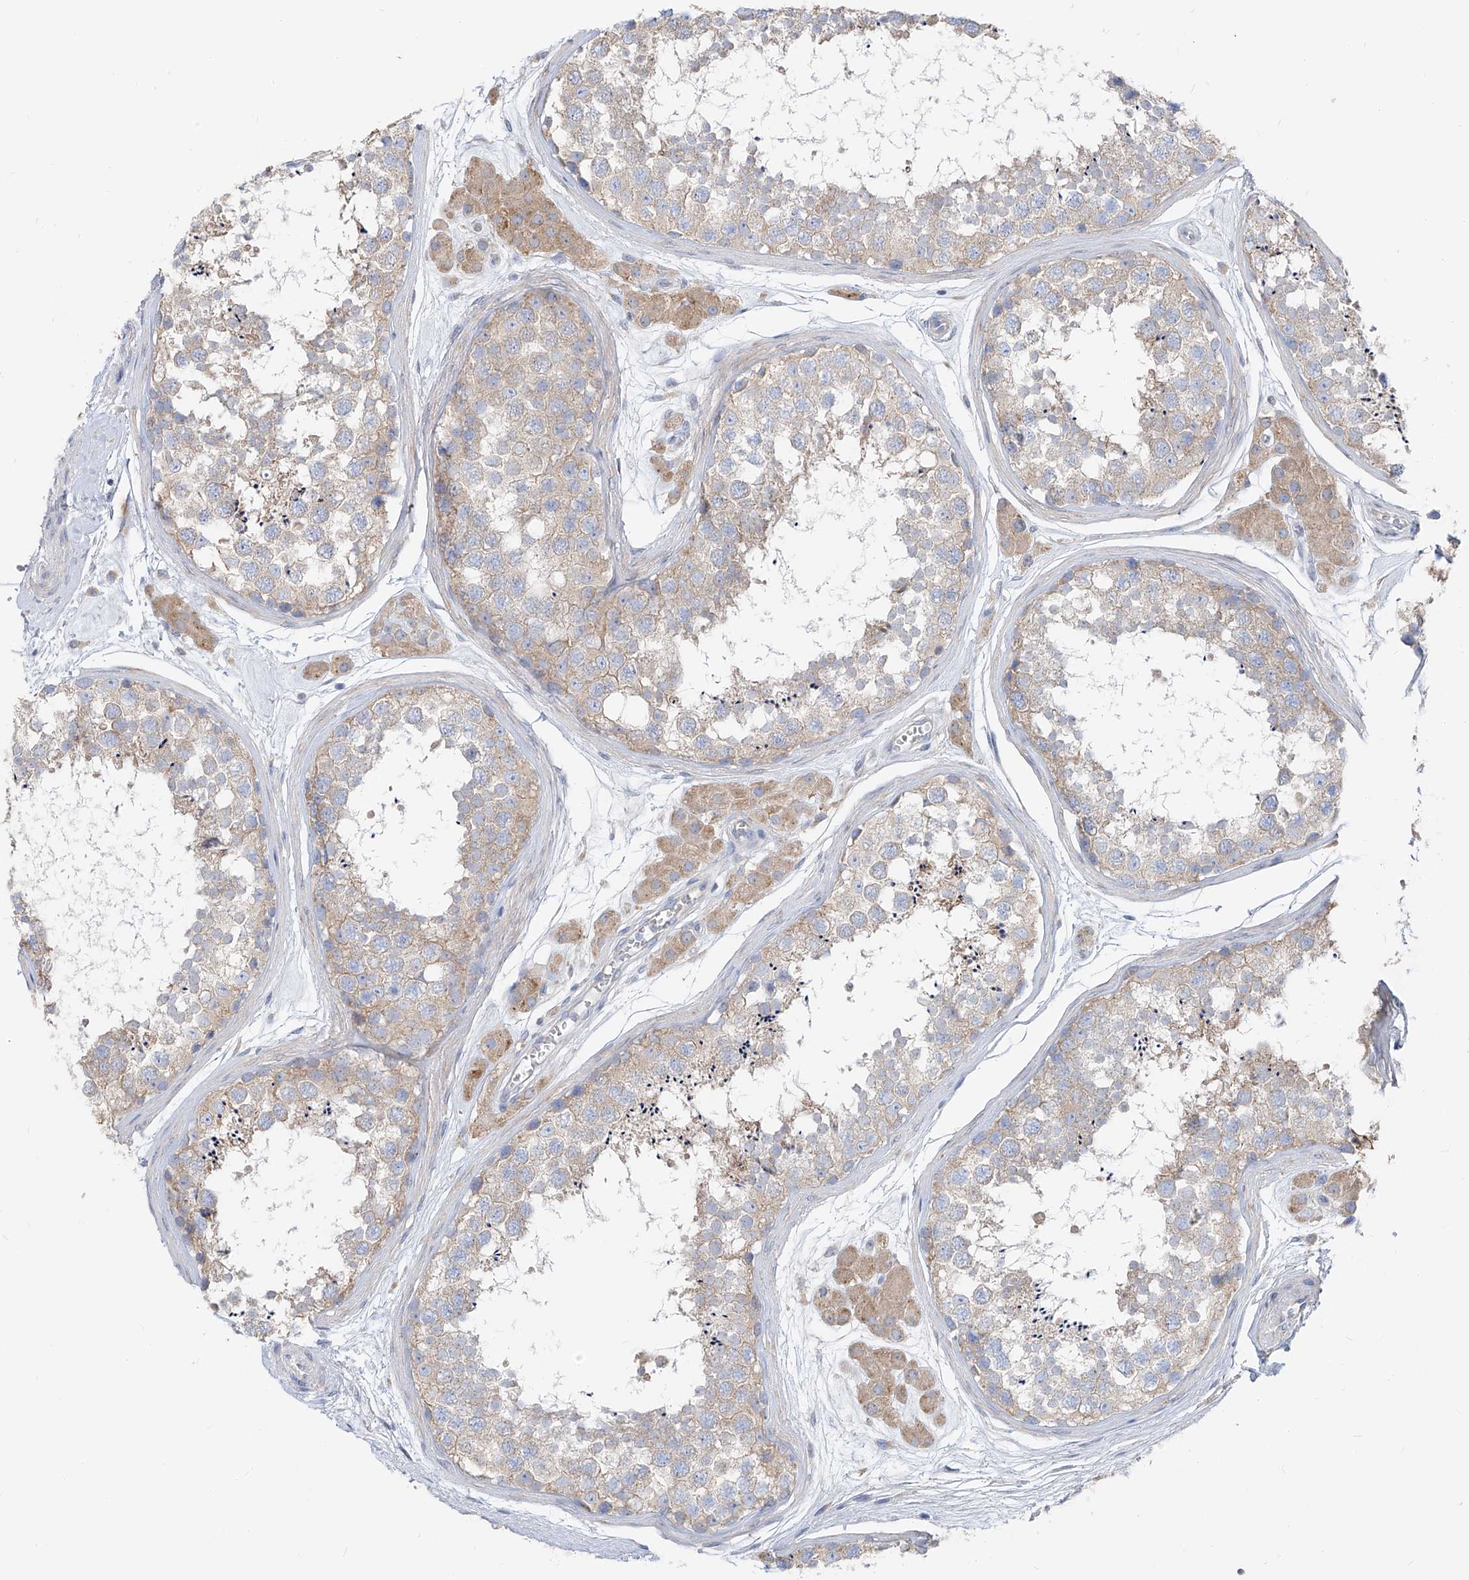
{"staining": {"intensity": "weak", "quantity": ">75%", "location": "none"}, "tissue": "testis", "cell_type": "Cells in seminiferous ducts", "image_type": "normal", "snomed": [{"axis": "morphology", "description": "Normal tissue, NOS"}, {"axis": "topography", "description": "Testis"}], "caption": "An IHC photomicrograph of unremarkable tissue is shown. Protein staining in brown labels weak None positivity in testis within cells in seminiferous ducts.", "gene": "UFL1", "patient": {"sex": "male", "age": 56}}